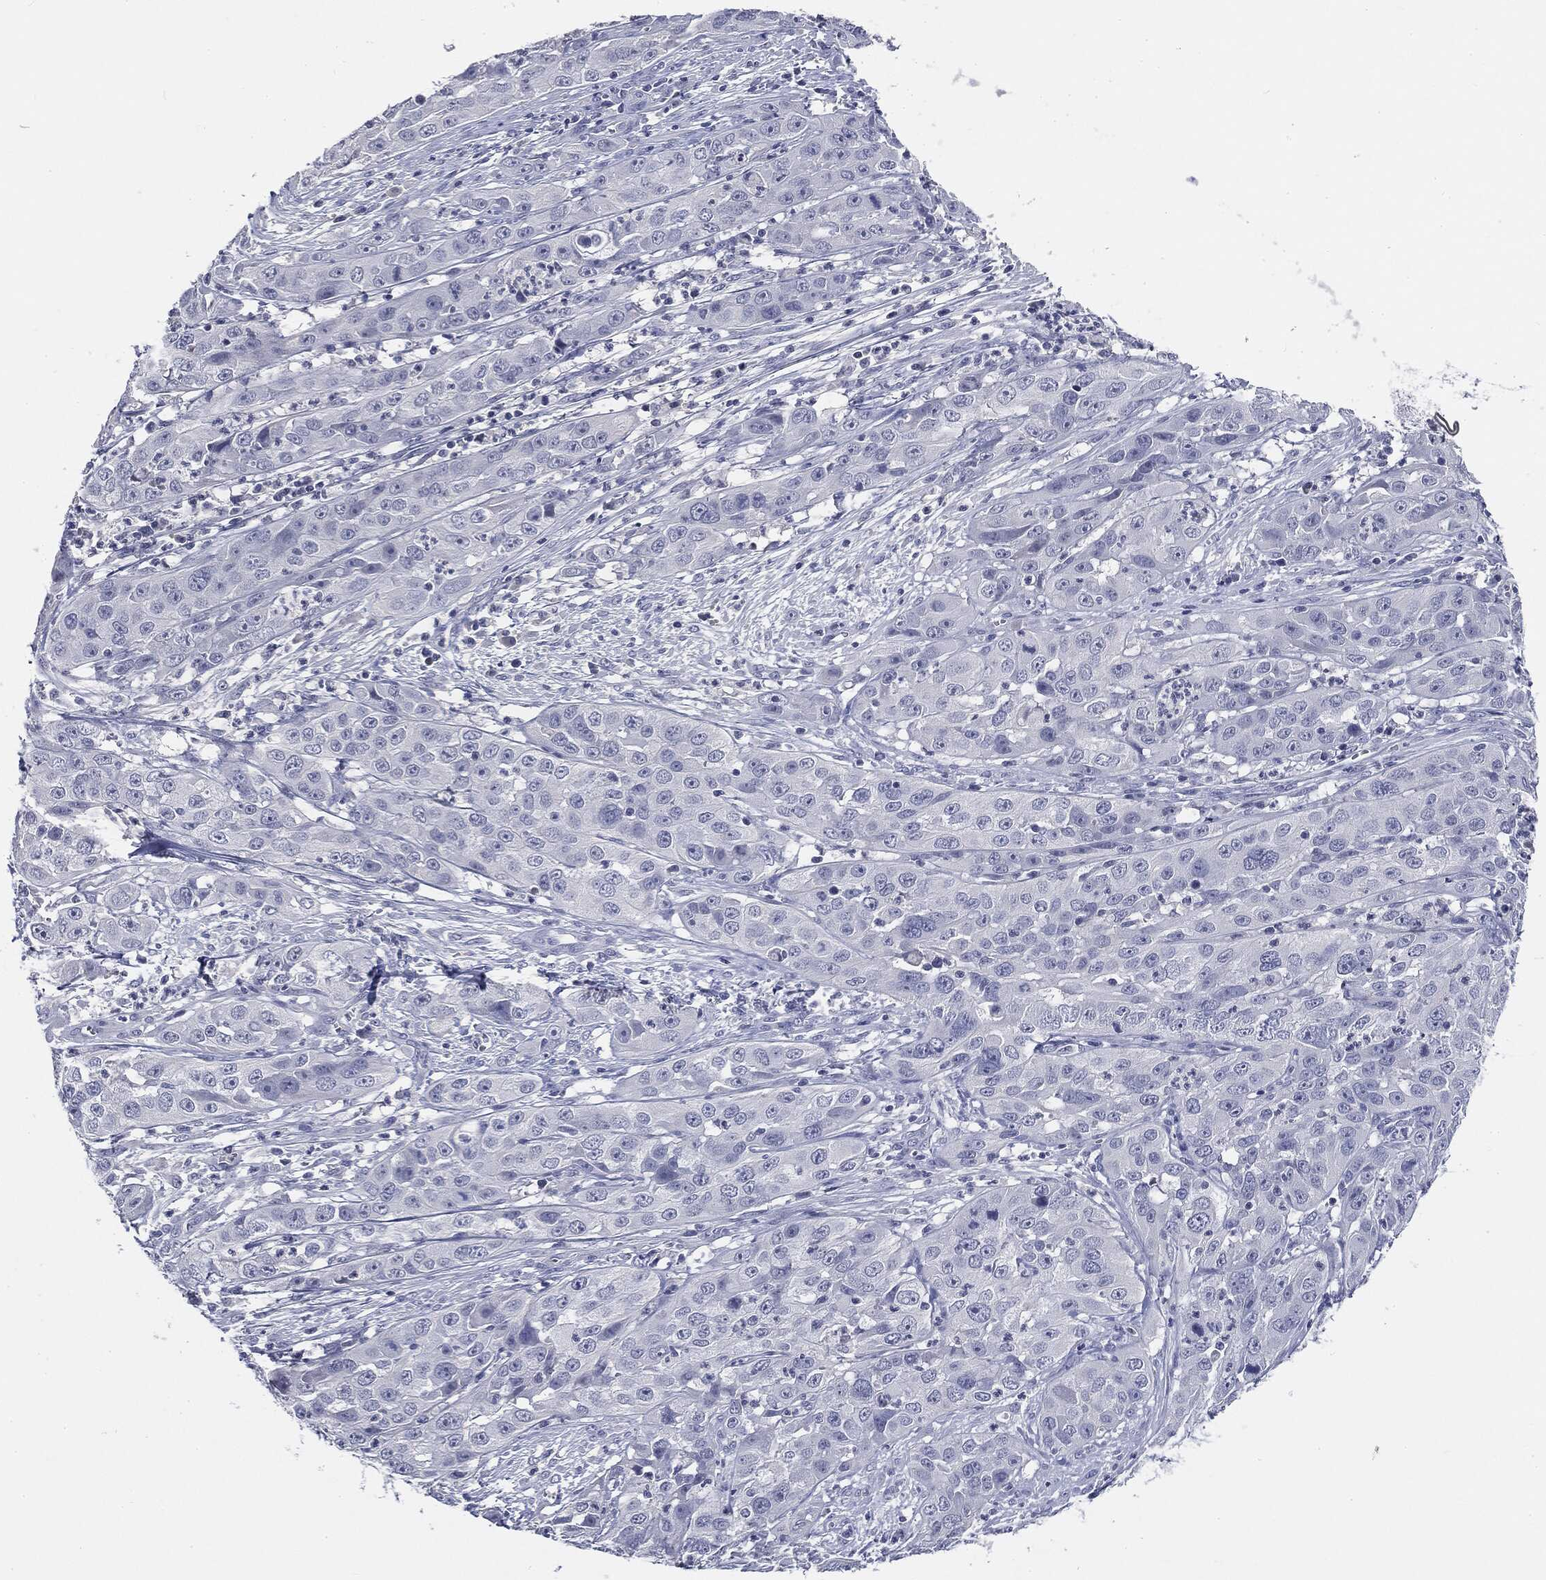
{"staining": {"intensity": "negative", "quantity": "none", "location": "none"}, "tissue": "cervical cancer", "cell_type": "Tumor cells", "image_type": "cancer", "snomed": [{"axis": "morphology", "description": "Squamous cell carcinoma, NOS"}, {"axis": "topography", "description": "Cervix"}], "caption": "Protein analysis of cervical squamous cell carcinoma shows no significant expression in tumor cells.", "gene": "CGB1", "patient": {"sex": "female", "age": 32}}